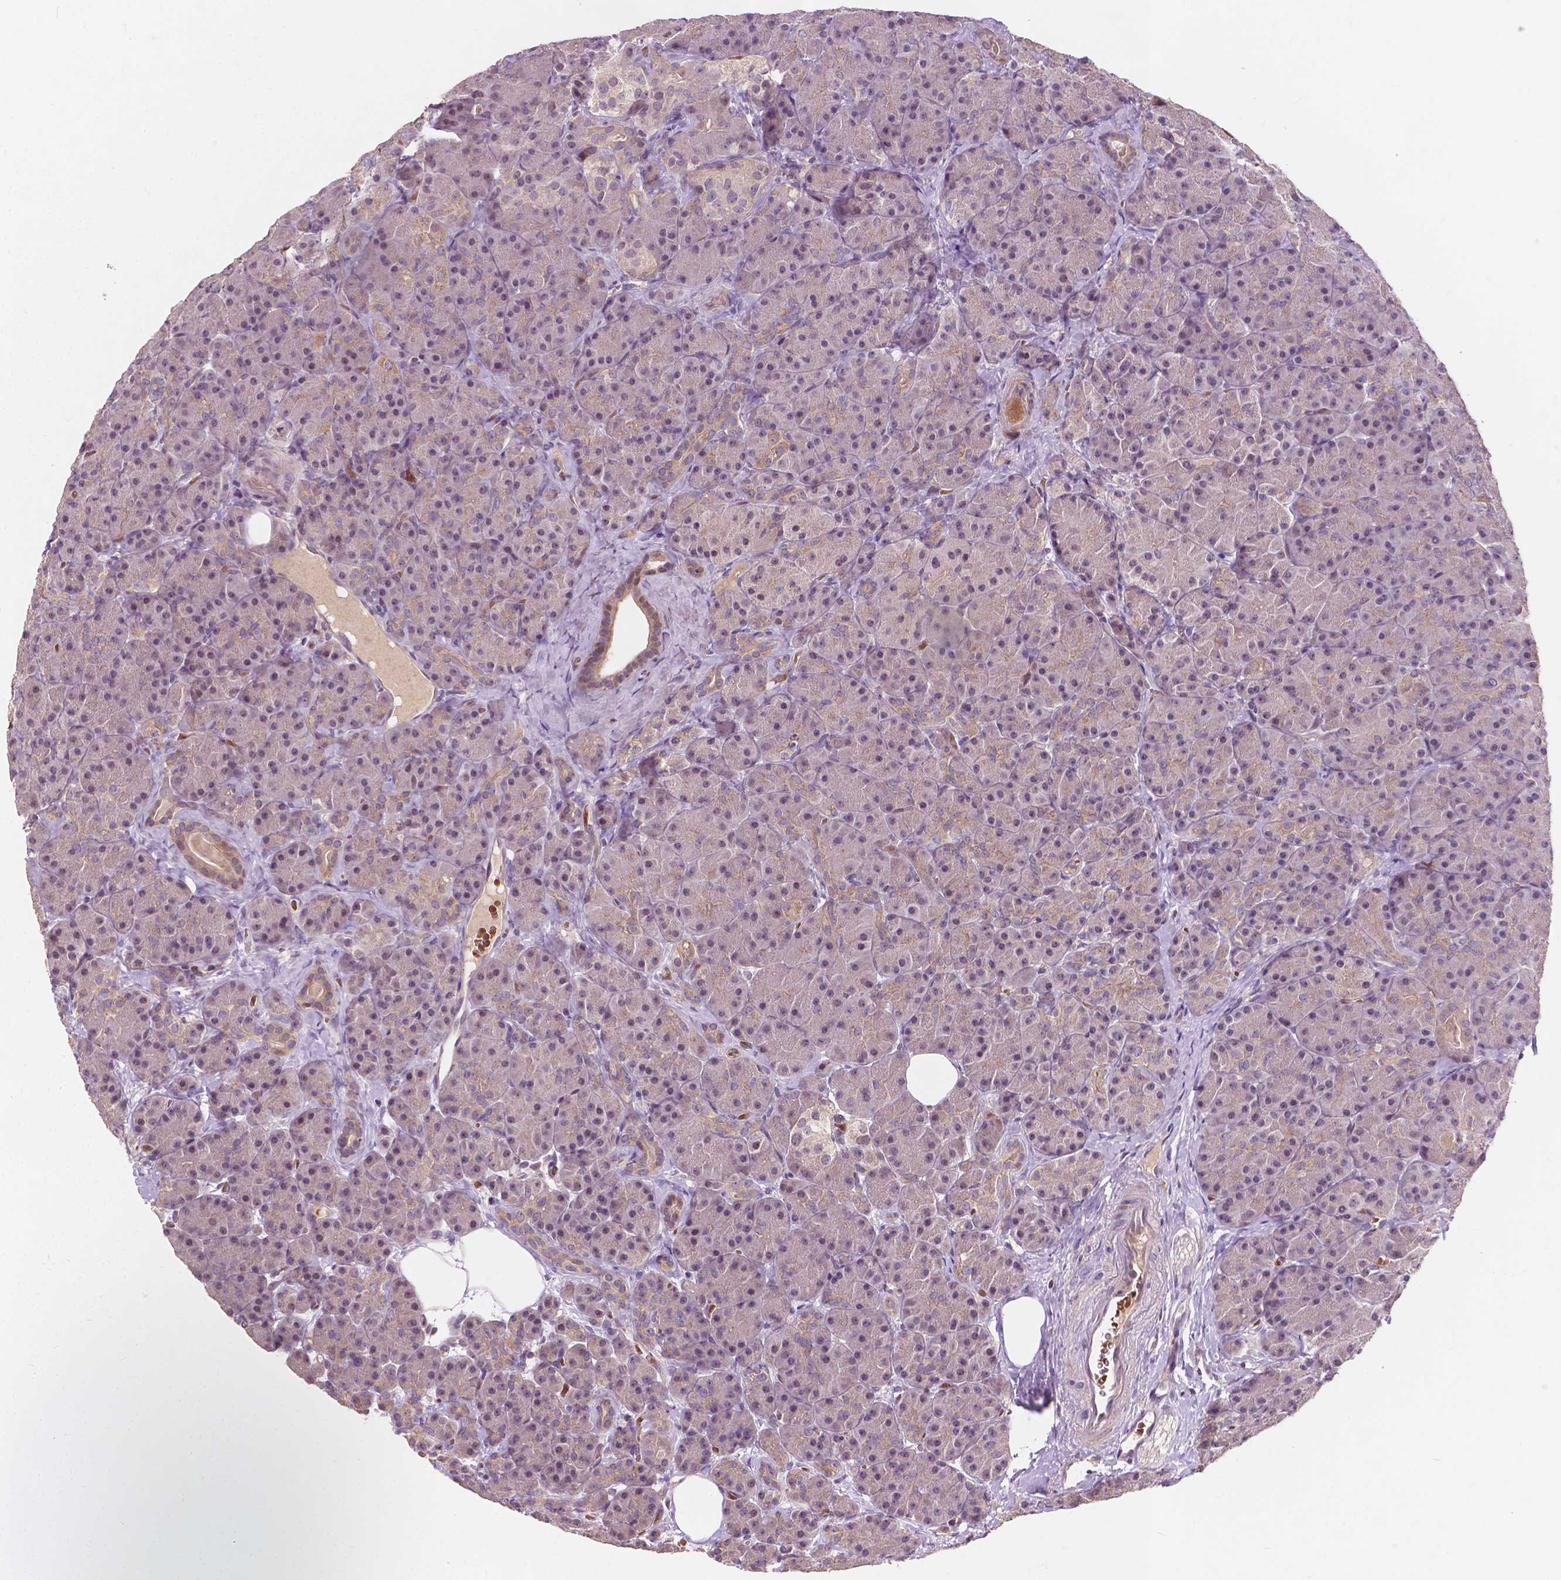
{"staining": {"intensity": "weak", "quantity": "<25%", "location": "cytoplasmic/membranous,nuclear"}, "tissue": "pancreas", "cell_type": "Exocrine glandular cells", "image_type": "normal", "snomed": [{"axis": "morphology", "description": "Normal tissue, NOS"}, {"axis": "topography", "description": "Pancreas"}], "caption": "A photomicrograph of human pancreas is negative for staining in exocrine glandular cells. Brightfield microscopy of IHC stained with DAB (3,3'-diaminobenzidine) (brown) and hematoxylin (blue), captured at high magnification.", "gene": "DUSP16", "patient": {"sex": "male", "age": 57}}